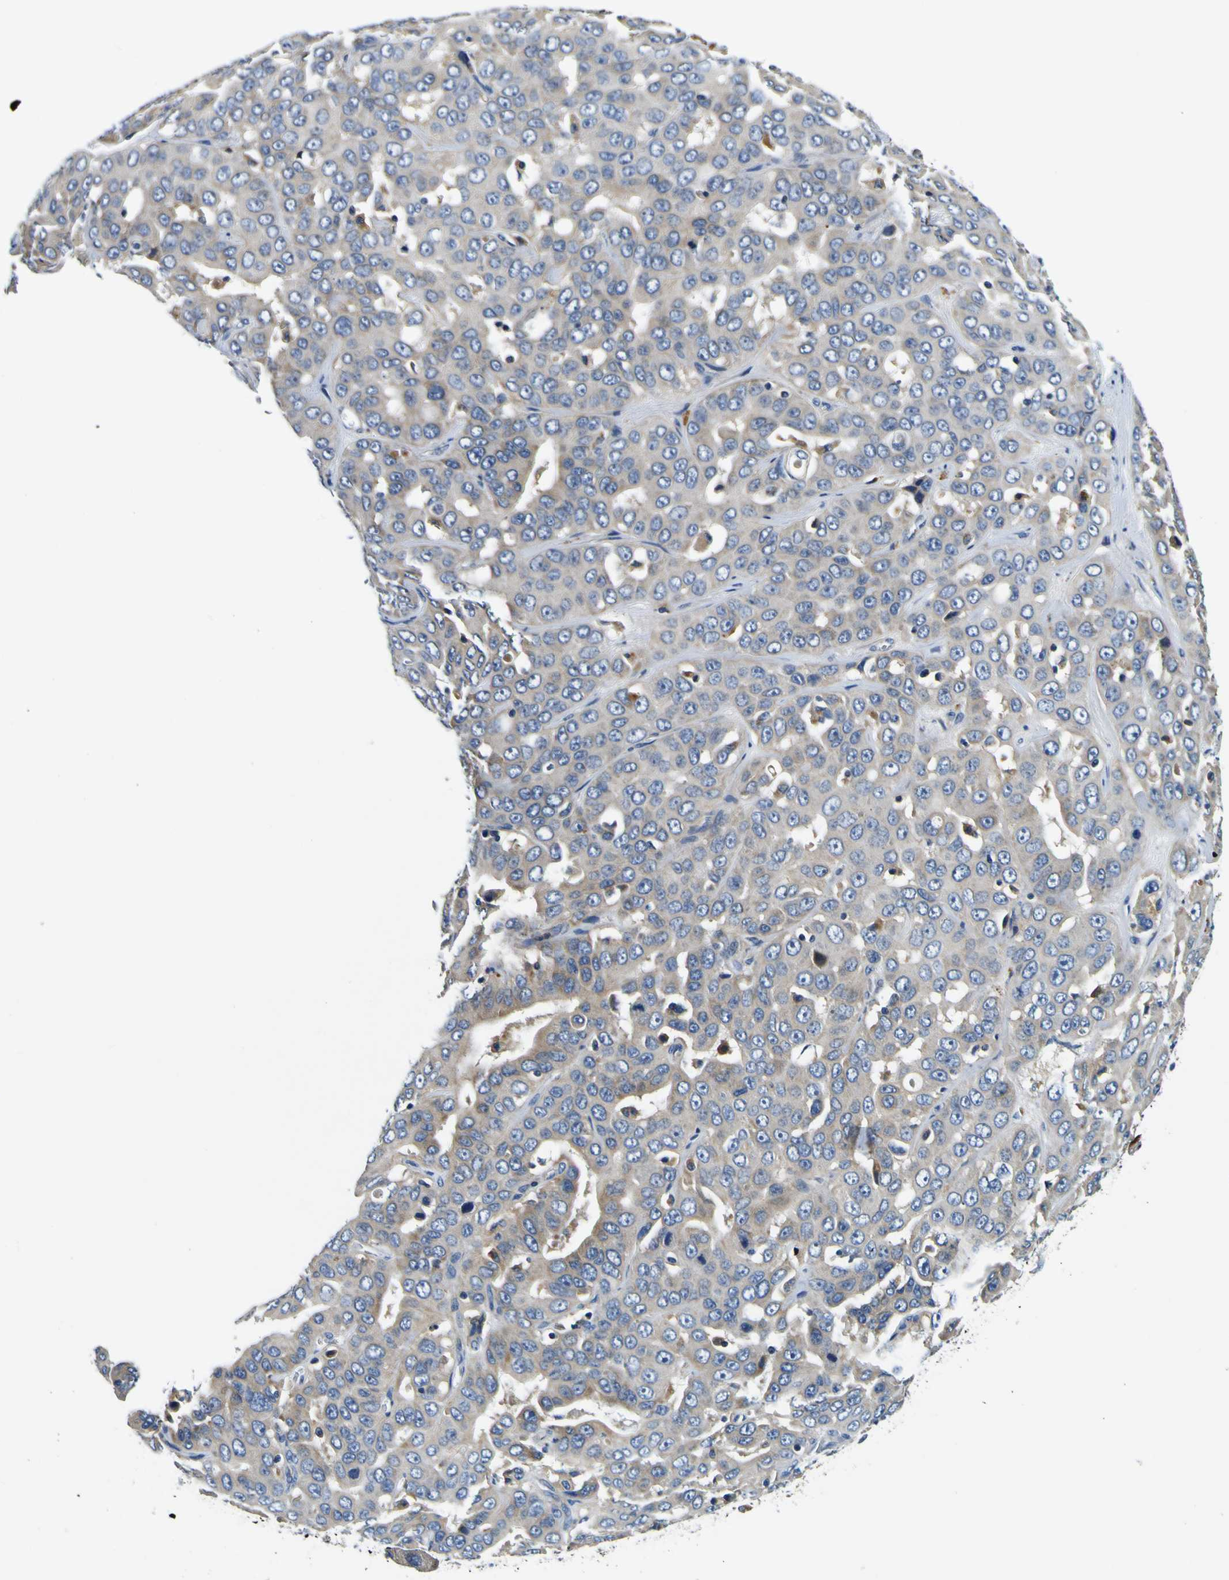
{"staining": {"intensity": "moderate", "quantity": "<25%", "location": "cytoplasmic/membranous"}, "tissue": "liver cancer", "cell_type": "Tumor cells", "image_type": "cancer", "snomed": [{"axis": "morphology", "description": "Cholangiocarcinoma"}, {"axis": "topography", "description": "Liver"}], "caption": "This is an image of immunohistochemistry (IHC) staining of cholangiocarcinoma (liver), which shows moderate positivity in the cytoplasmic/membranous of tumor cells.", "gene": "CLSTN1", "patient": {"sex": "female", "age": 52}}